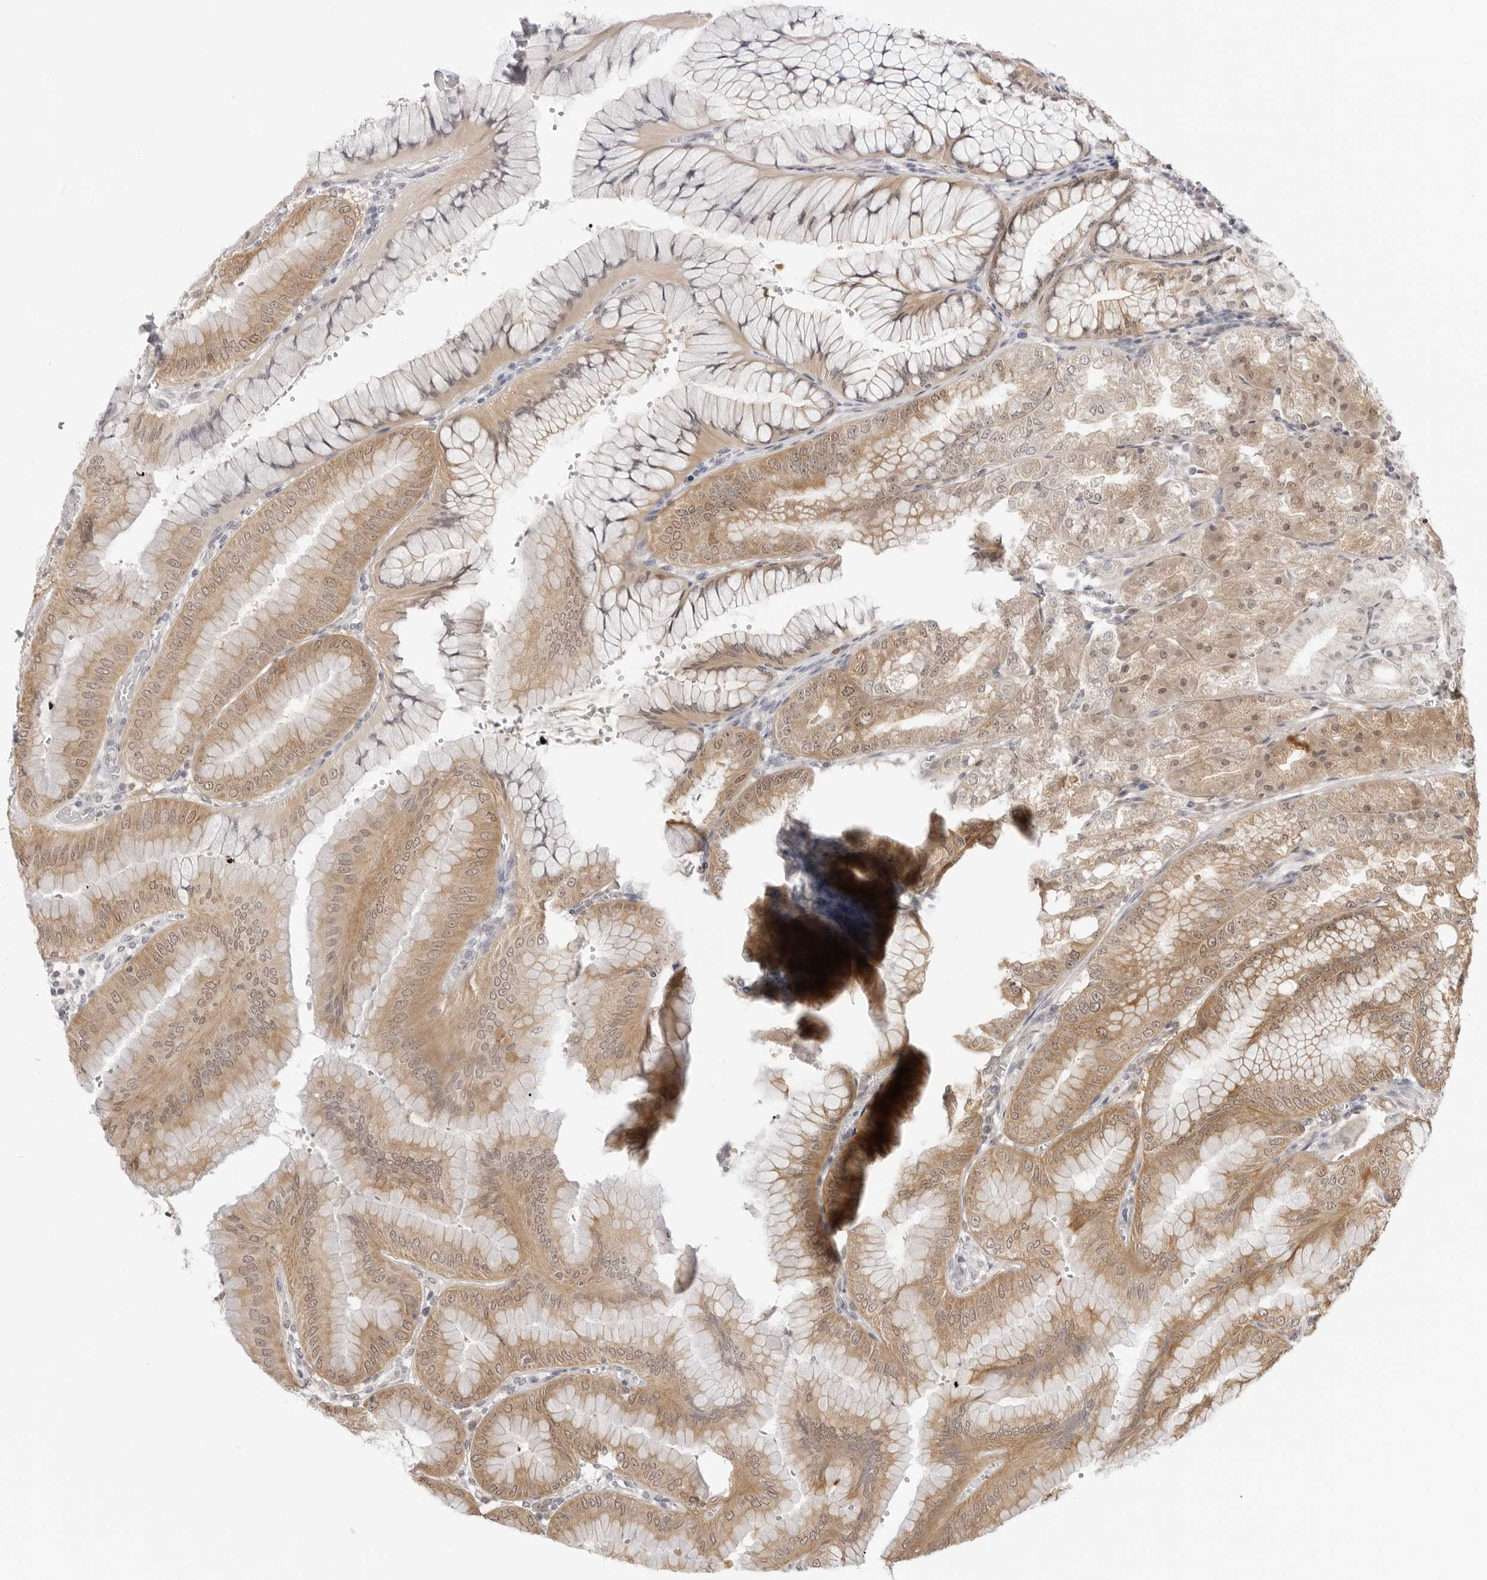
{"staining": {"intensity": "moderate", "quantity": "25%-75%", "location": "cytoplasmic/membranous,nuclear"}, "tissue": "stomach", "cell_type": "Glandular cells", "image_type": "normal", "snomed": [{"axis": "morphology", "description": "Normal tissue, NOS"}, {"axis": "topography", "description": "Stomach, lower"}], "caption": "Immunohistochemistry (IHC) micrograph of unremarkable human stomach stained for a protein (brown), which shows medium levels of moderate cytoplasmic/membranous,nuclear positivity in about 25%-75% of glandular cells.", "gene": "FDPS", "patient": {"sex": "male", "age": 71}}